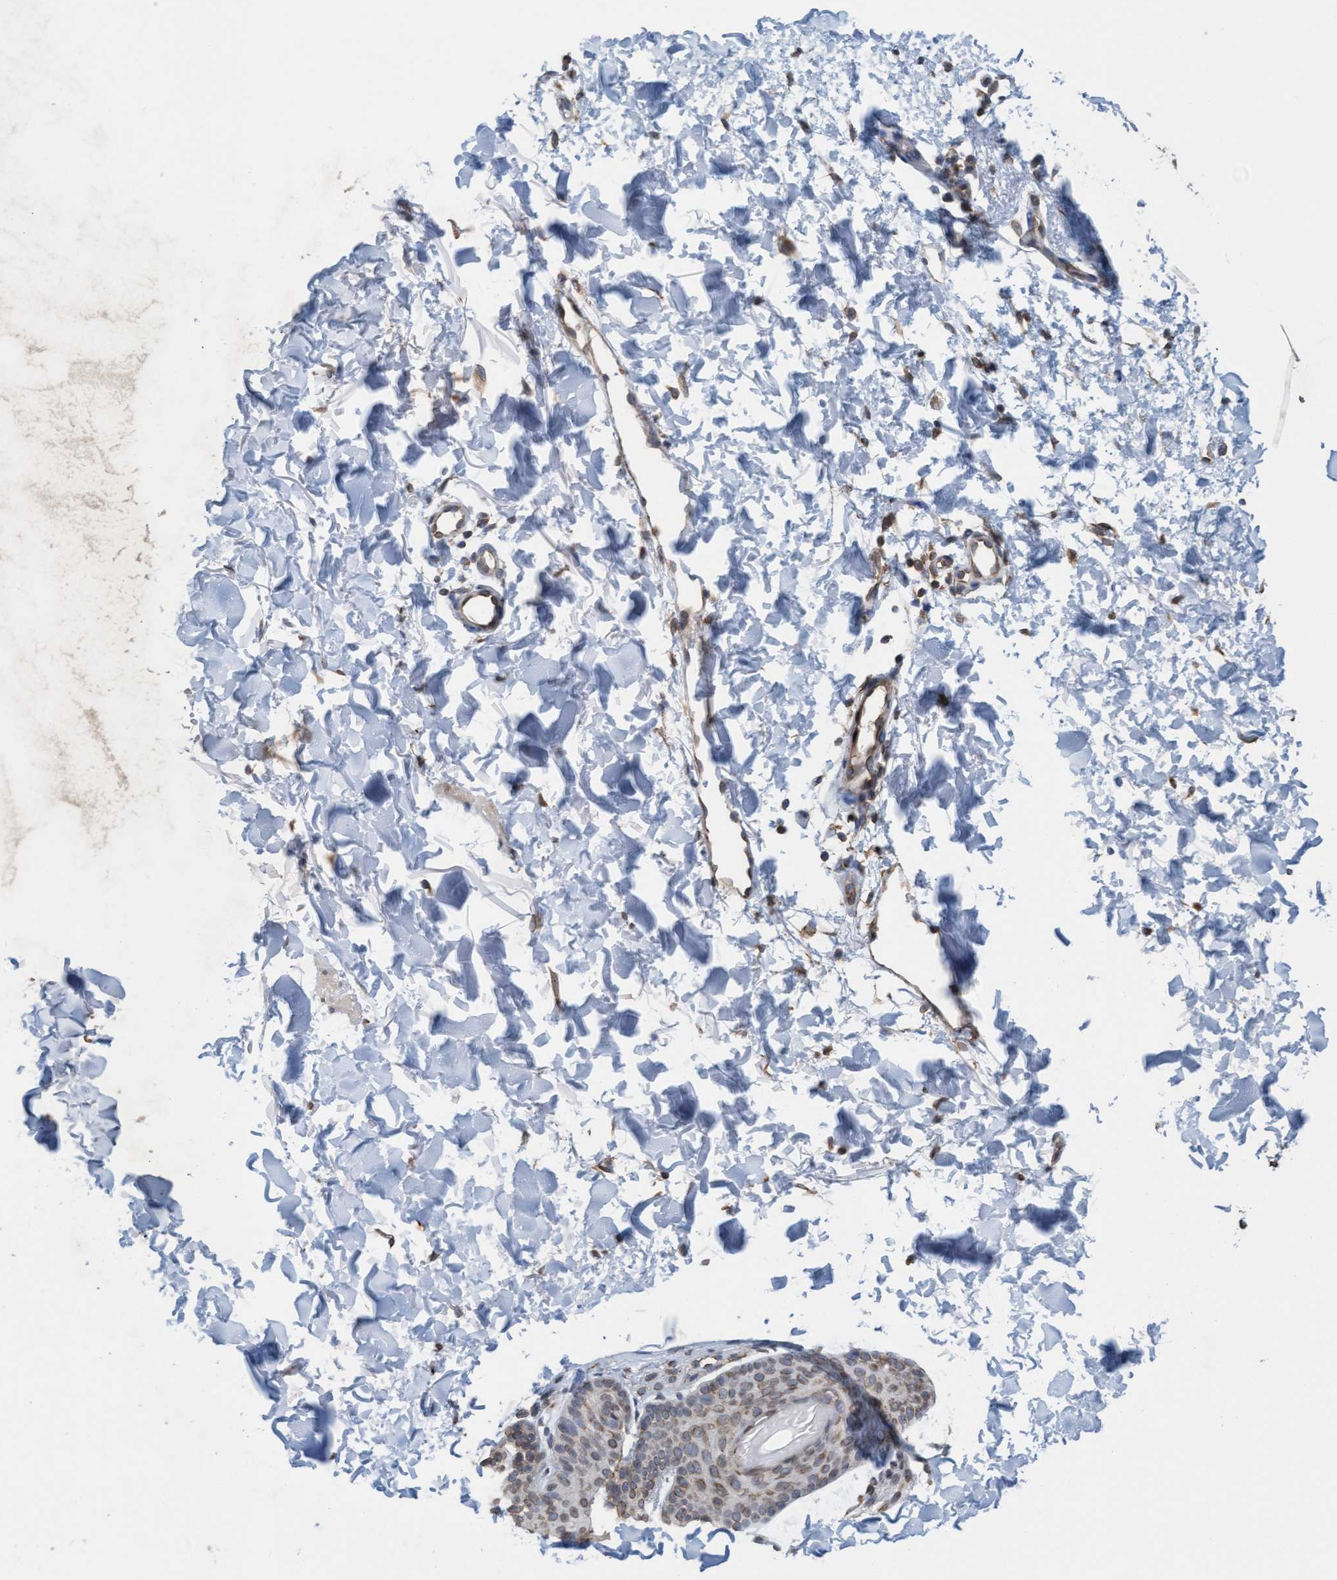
{"staining": {"intensity": "moderate", "quantity": ">75%", "location": "cytoplasmic/membranous"}, "tissue": "skin", "cell_type": "Fibroblasts", "image_type": "normal", "snomed": [{"axis": "morphology", "description": "Normal tissue, NOS"}, {"axis": "morphology", "description": "Malignant melanoma, NOS"}, {"axis": "topography", "description": "Skin"}], "caption": "High-power microscopy captured an immunohistochemistry (IHC) histopathology image of unremarkable skin, revealing moderate cytoplasmic/membranous expression in about >75% of fibroblasts.", "gene": "MRPS23", "patient": {"sex": "male", "age": 83}}